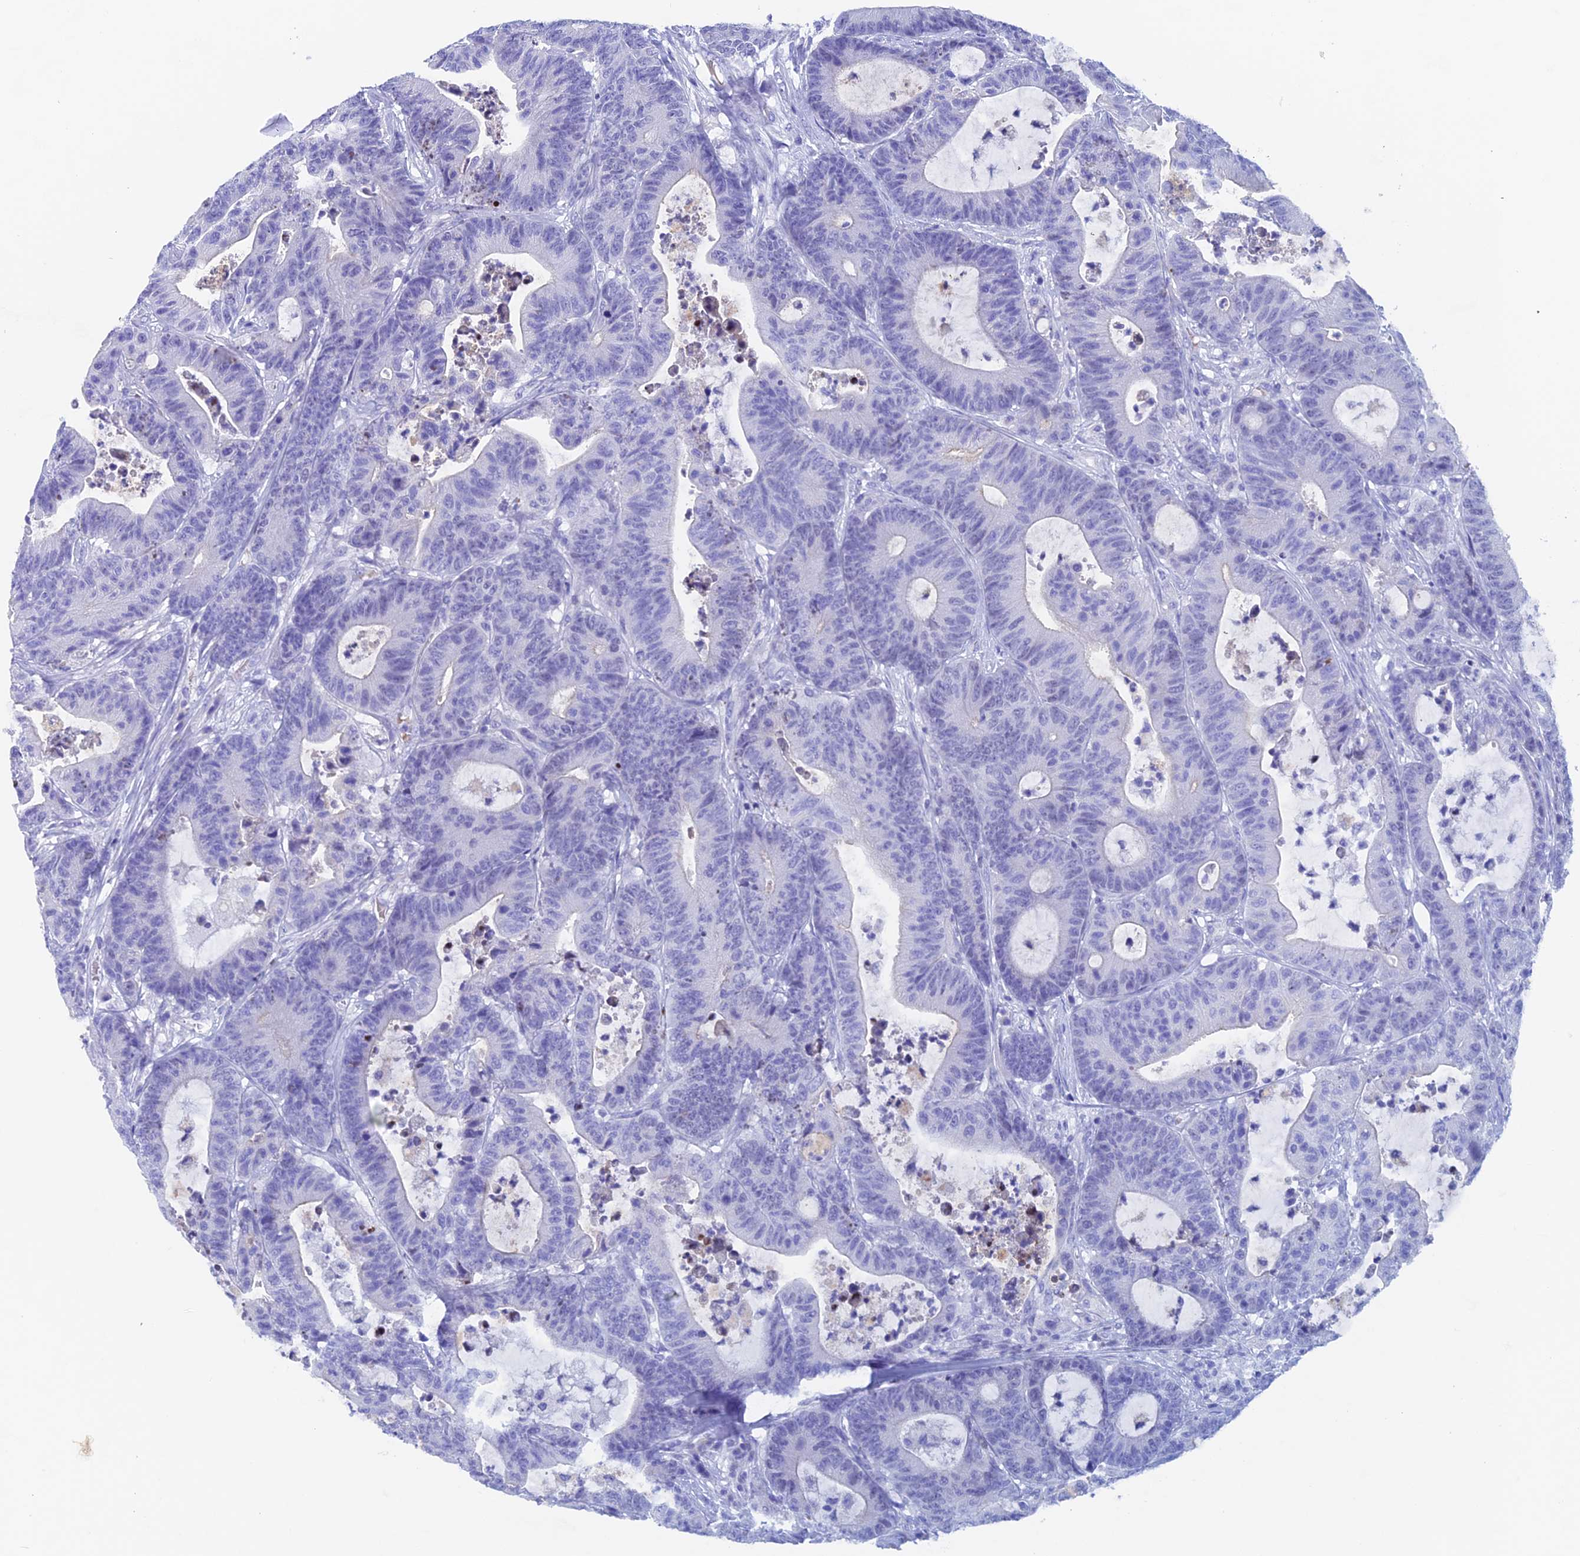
{"staining": {"intensity": "negative", "quantity": "none", "location": "none"}, "tissue": "colorectal cancer", "cell_type": "Tumor cells", "image_type": "cancer", "snomed": [{"axis": "morphology", "description": "Adenocarcinoma, NOS"}, {"axis": "topography", "description": "Colon"}], "caption": "The immunohistochemistry (IHC) photomicrograph has no significant positivity in tumor cells of colorectal cancer (adenocarcinoma) tissue. Nuclei are stained in blue.", "gene": "PSMC3IP", "patient": {"sex": "female", "age": 84}}